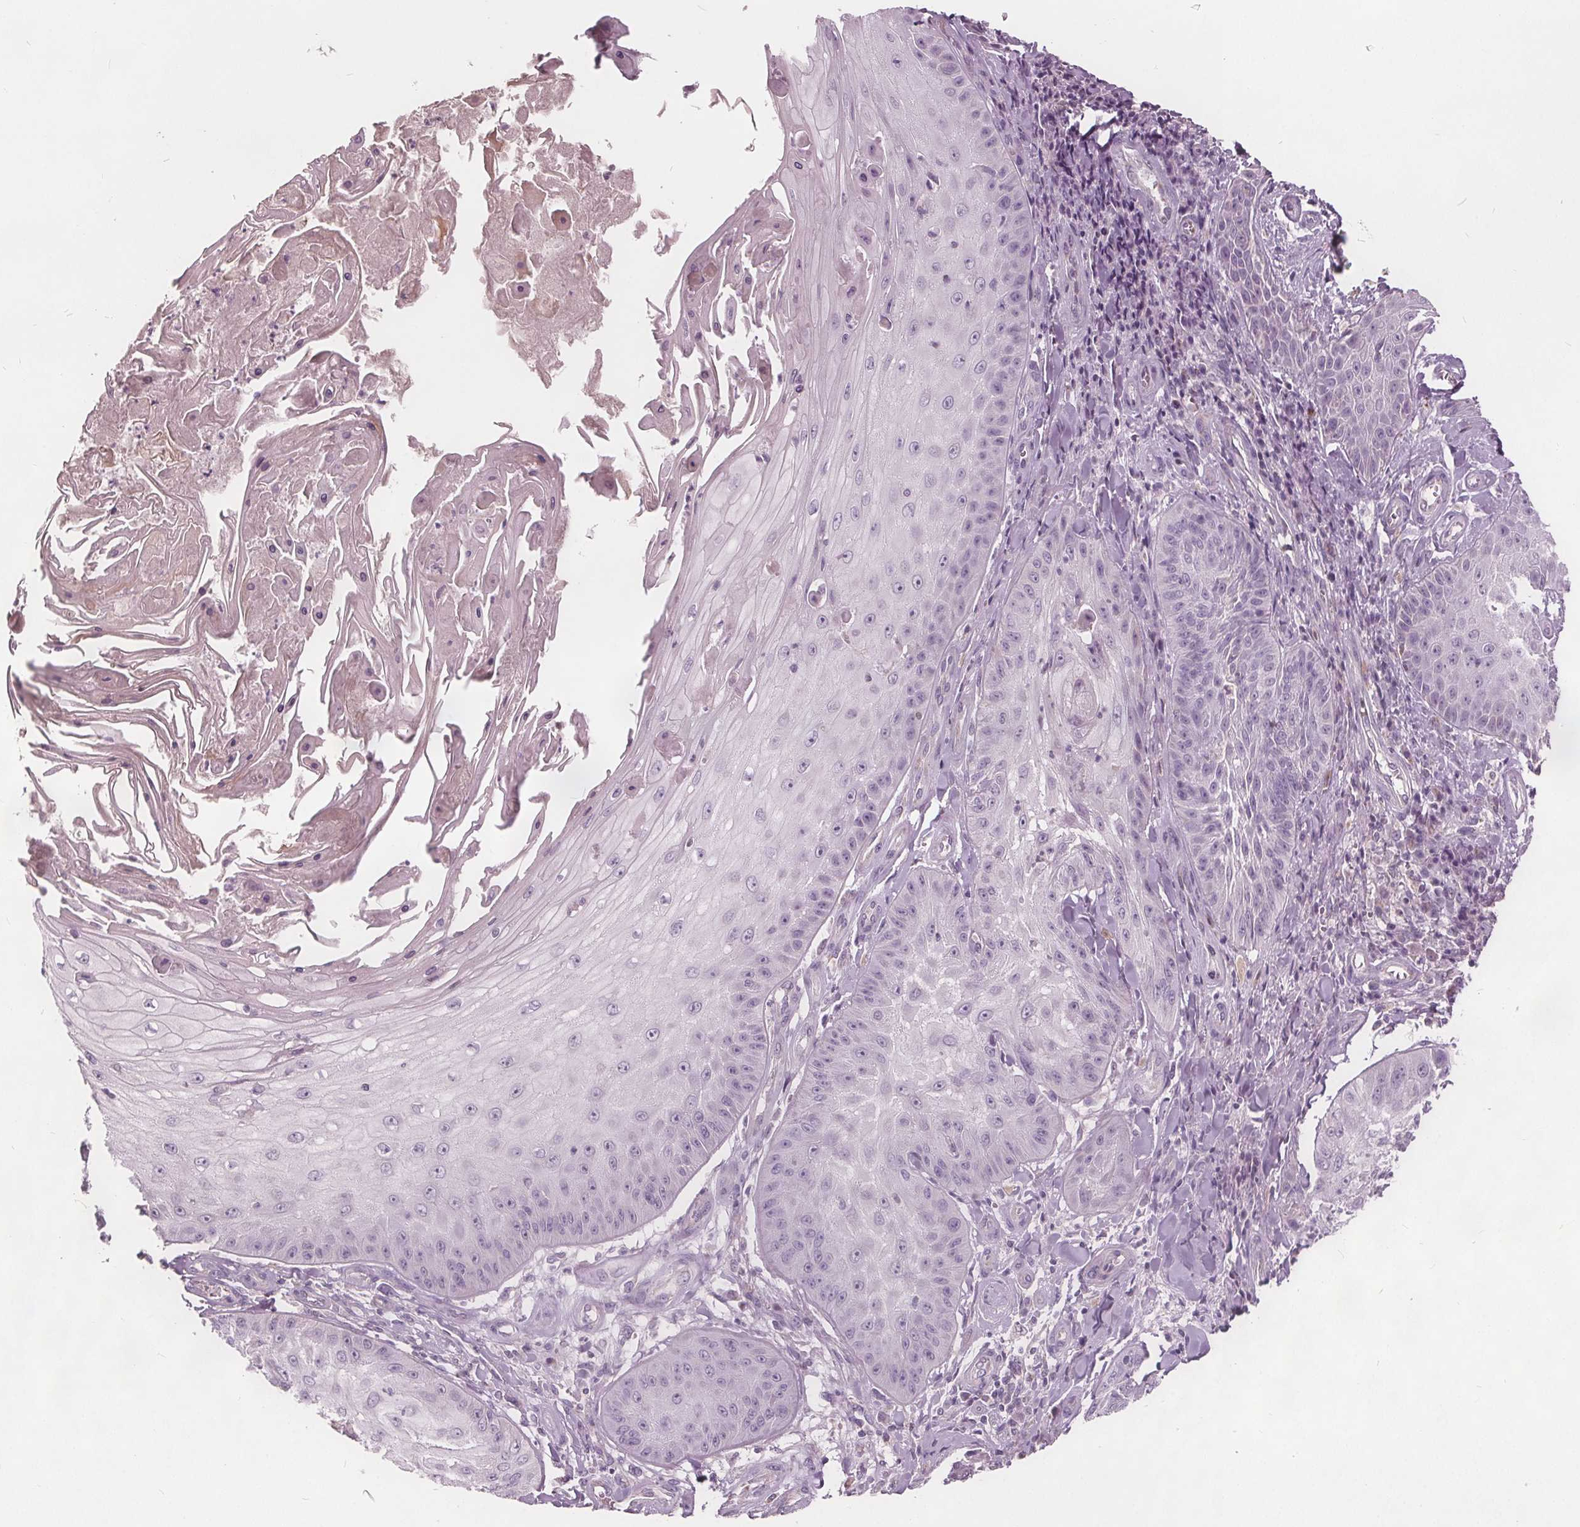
{"staining": {"intensity": "negative", "quantity": "none", "location": "none"}, "tissue": "skin cancer", "cell_type": "Tumor cells", "image_type": "cancer", "snomed": [{"axis": "morphology", "description": "Squamous cell carcinoma, NOS"}, {"axis": "topography", "description": "Skin"}], "caption": "High power microscopy histopathology image of an IHC histopathology image of skin squamous cell carcinoma, revealing no significant staining in tumor cells.", "gene": "ECI2", "patient": {"sex": "male", "age": 70}}